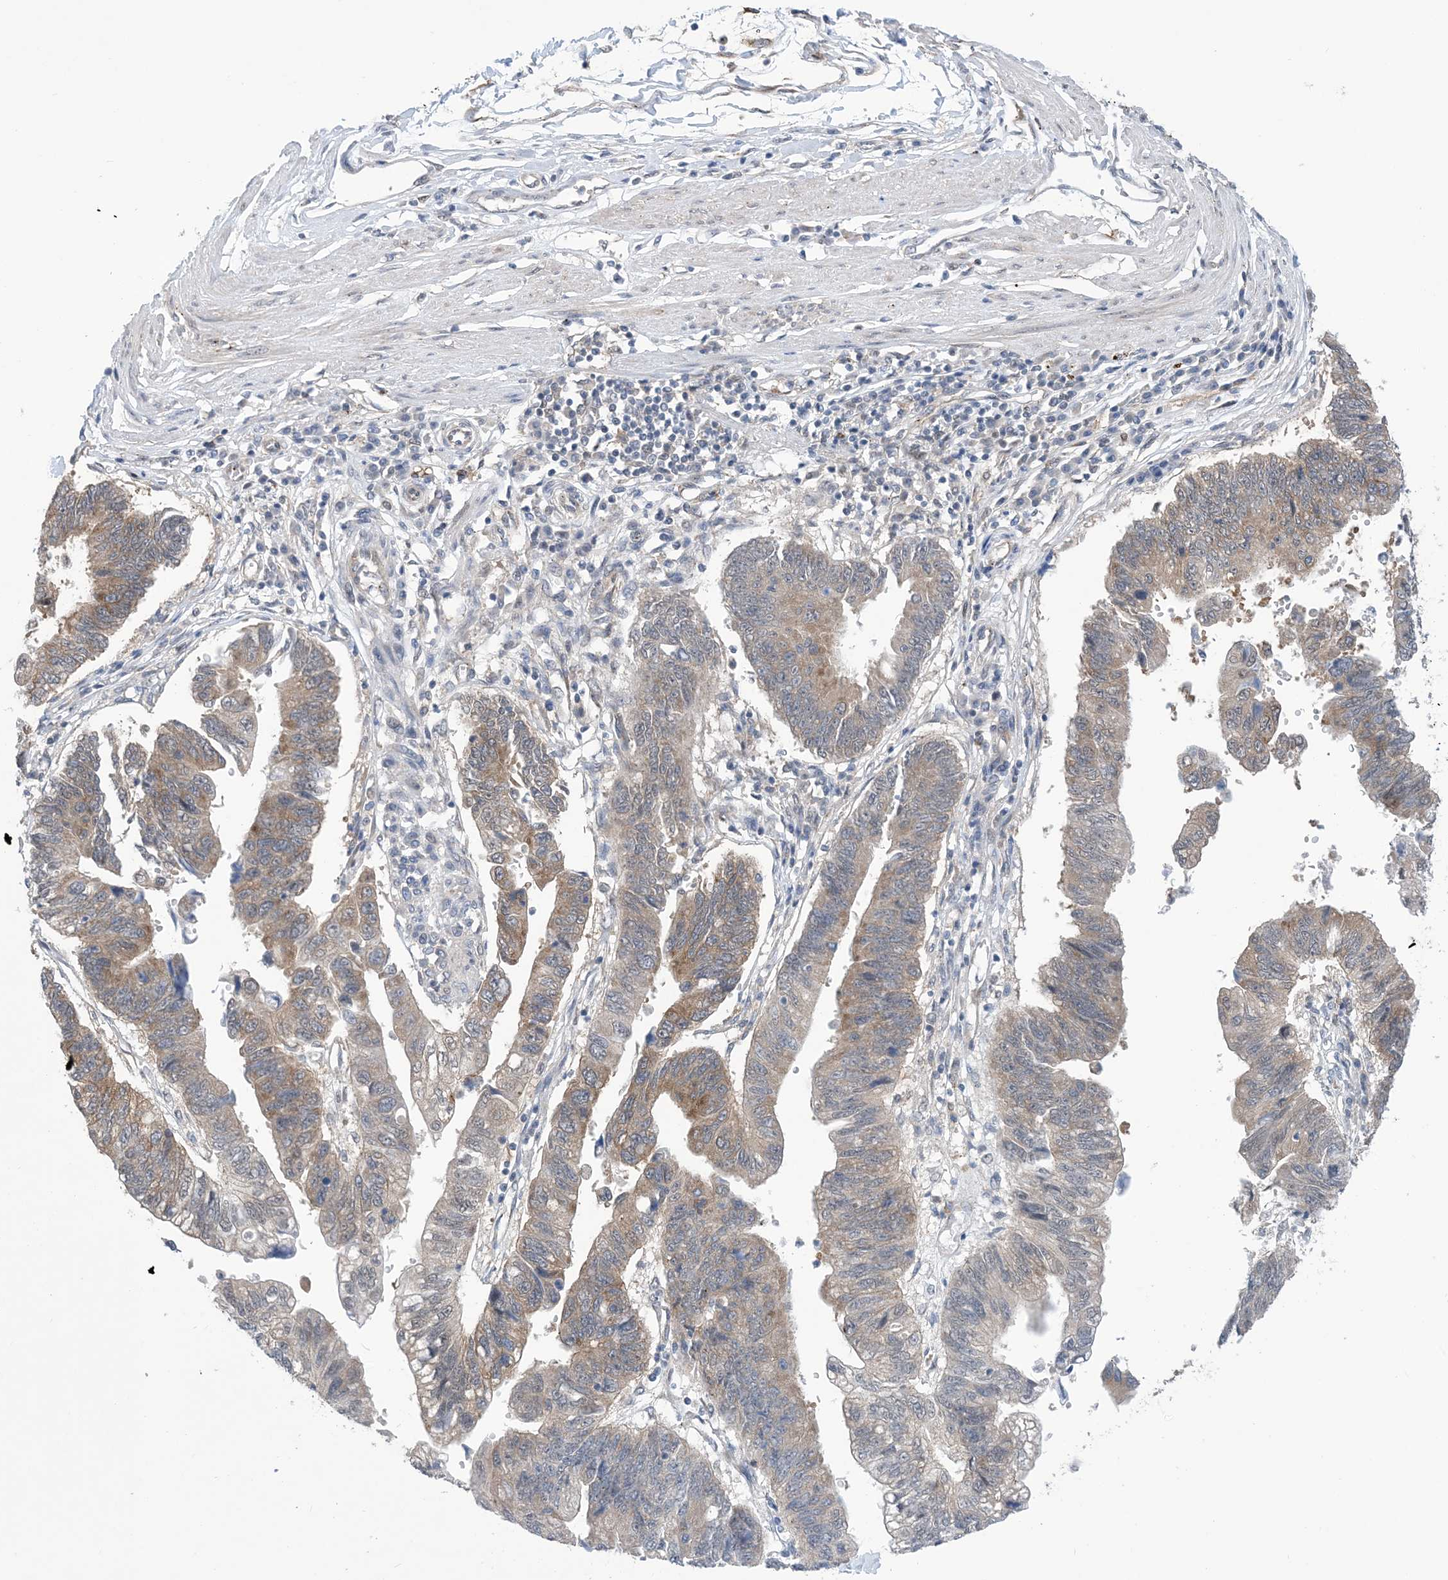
{"staining": {"intensity": "weak", "quantity": ">75%", "location": "cytoplasmic/membranous"}, "tissue": "stomach cancer", "cell_type": "Tumor cells", "image_type": "cancer", "snomed": [{"axis": "morphology", "description": "Adenocarcinoma, NOS"}, {"axis": "topography", "description": "Stomach"}], "caption": "Protein expression analysis of human stomach adenocarcinoma reveals weak cytoplasmic/membranous expression in about >75% of tumor cells.", "gene": "EHBP1", "patient": {"sex": "male", "age": 59}}